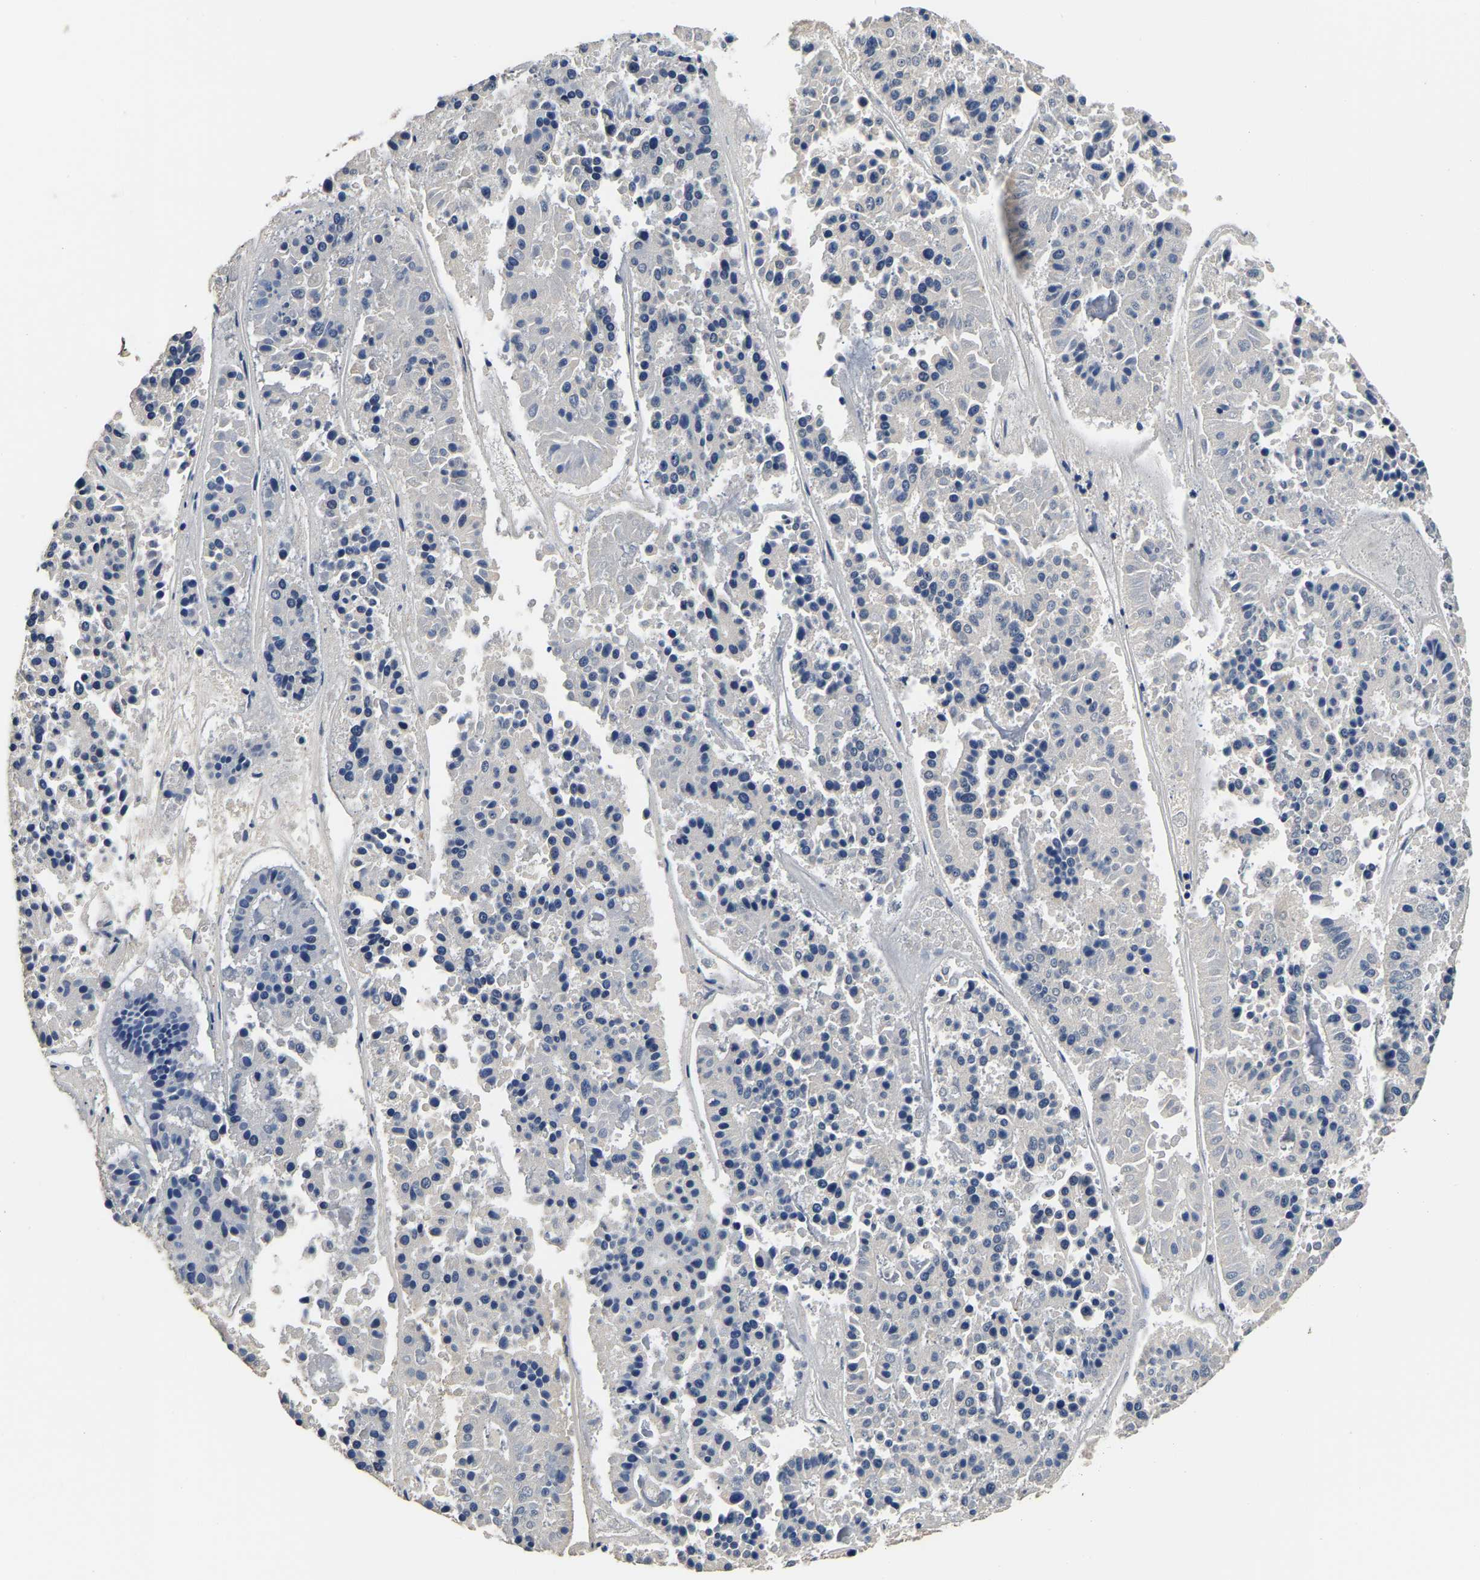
{"staining": {"intensity": "negative", "quantity": "none", "location": "none"}, "tissue": "pancreatic cancer", "cell_type": "Tumor cells", "image_type": "cancer", "snomed": [{"axis": "morphology", "description": "Adenocarcinoma, NOS"}, {"axis": "topography", "description": "Pancreas"}], "caption": "IHC of human pancreatic cancer (adenocarcinoma) reveals no staining in tumor cells. The staining is performed using DAB (3,3'-diaminobenzidine) brown chromogen with nuclei counter-stained in using hematoxylin.", "gene": "SH3GLB1", "patient": {"sex": "male", "age": 50}}